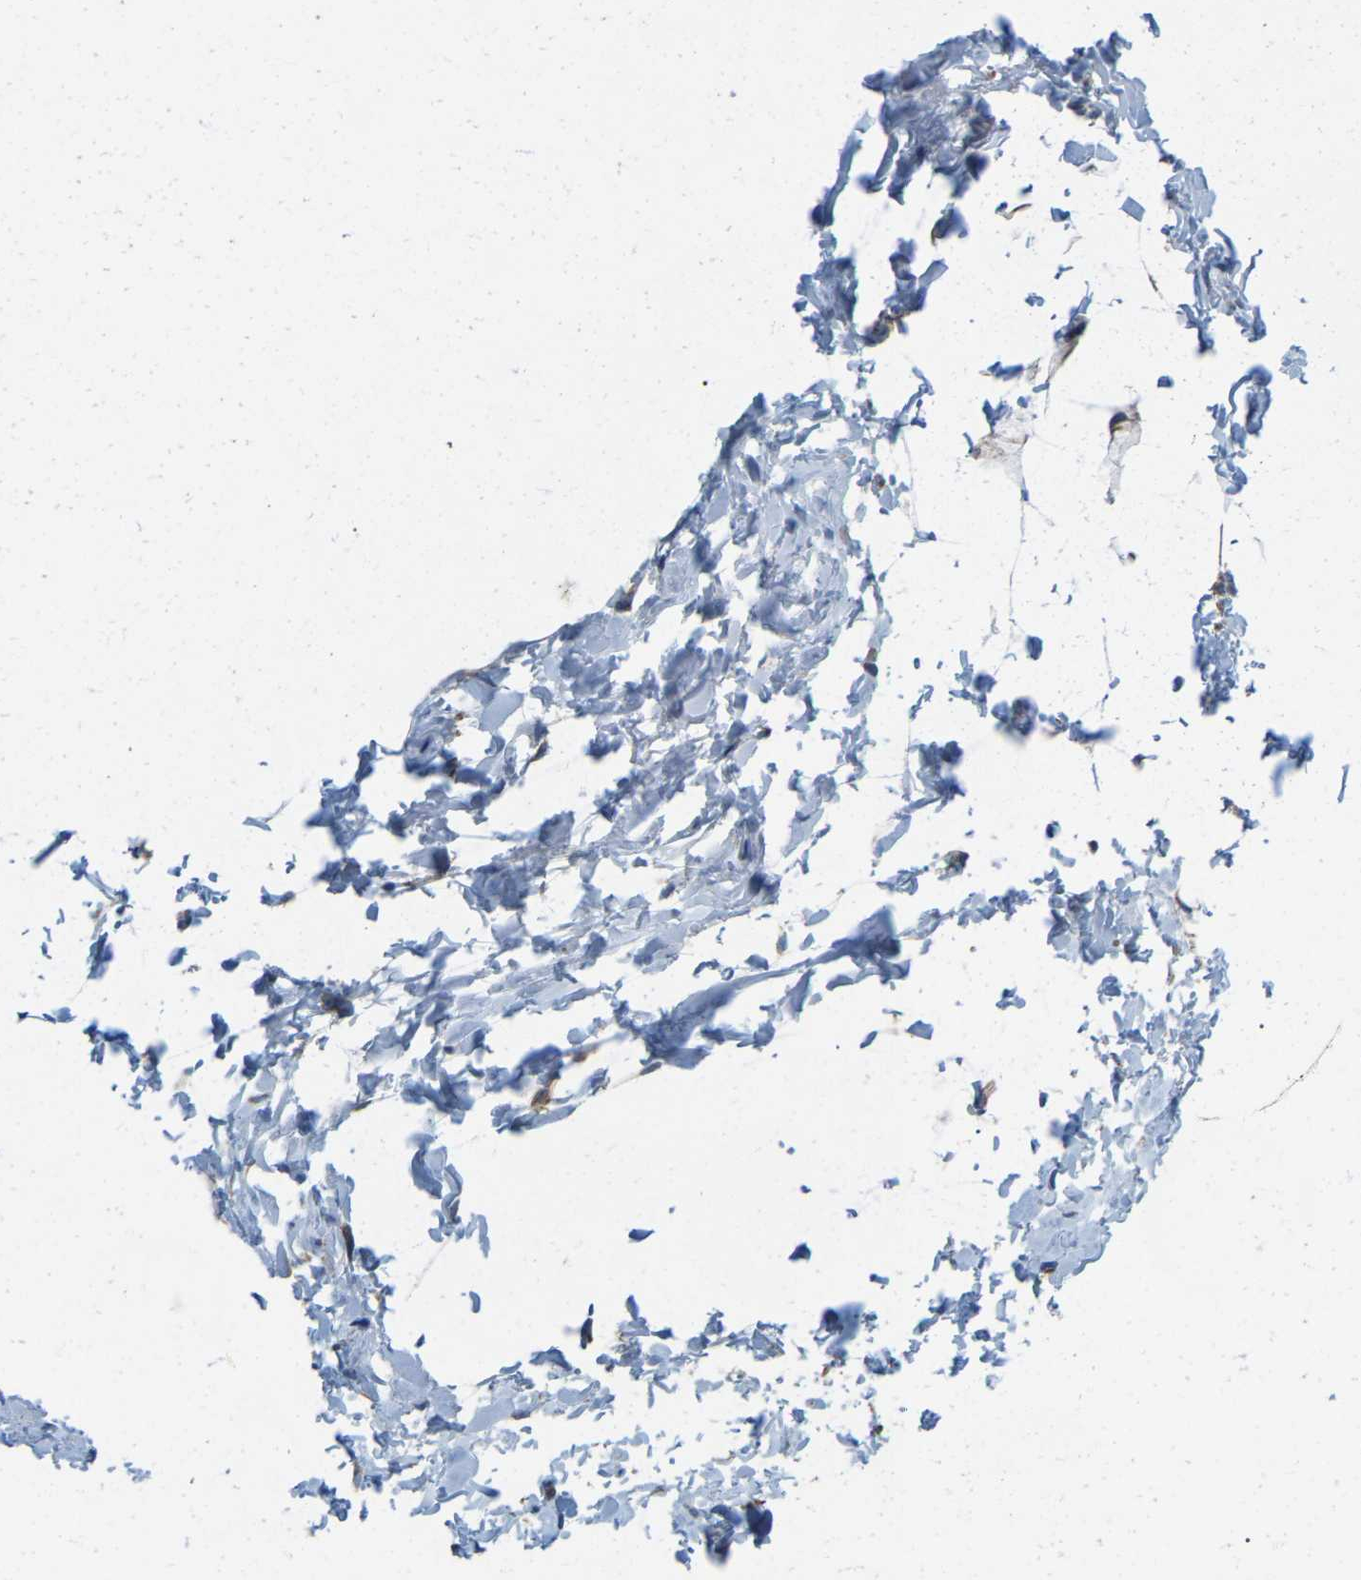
{"staining": {"intensity": "weak", "quantity": "<25%", "location": "cytoplasmic/membranous"}, "tissue": "epididymis", "cell_type": "Glandular cells", "image_type": "normal", "snomed": [{"axis": "morphology", "description": "Normal tissue, NOS"}, {"axis": "topography", "description": "Epididymis"}], "caption": "This is an IHC photomicrograph of normal epididymis. There is no expression in glandular cells.", "gene": "CBLB", "patient": {"sex": "male", "age": 56}}